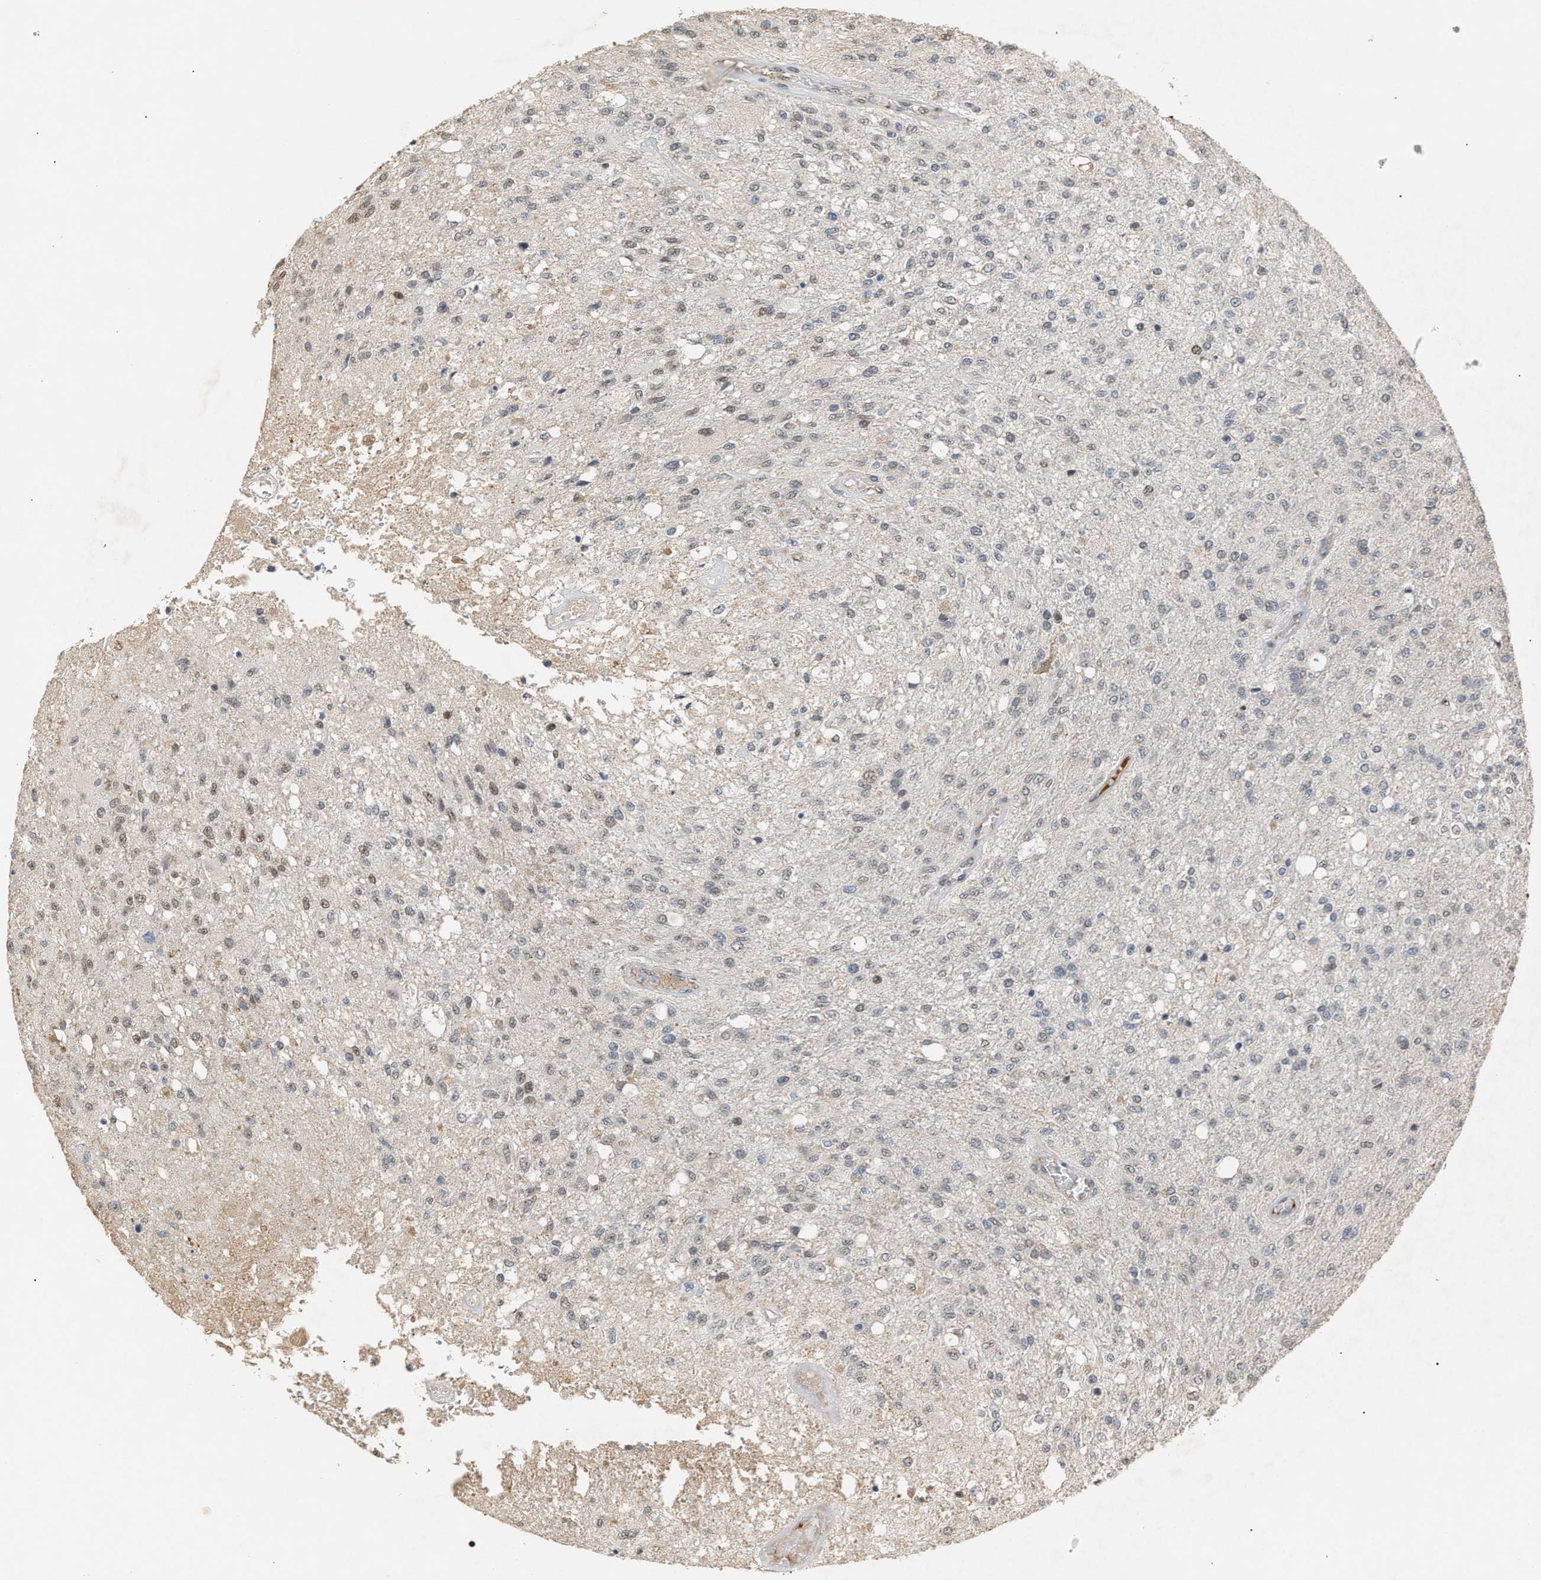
{"staining": {"intensity": "weak", "quantity": "25%-75%", "location": "nuclear"}, "tissue": "glioma", "cell_type": "Tumor cells", "image_type": "cancer", "snomed": [{"axis": "morphology", "description": "Normal tissue, NOS"}, {"axis": "morphology", "description": "Glioma, malignant, High grade"}, {"axis": "topography", "description": "Cerebral cortex"}], "caption": "Immunohistochemical staining of human glioma shows weak nuclear protein positivity in approximately 25%-75% of tumor cells. Using DAB (brown) and hematoxylin (blue) stains, captured at high magnification using brightfield microscopy.", "gene": "ZFAND5", "patient": {"sex": "male", "age": 77}}